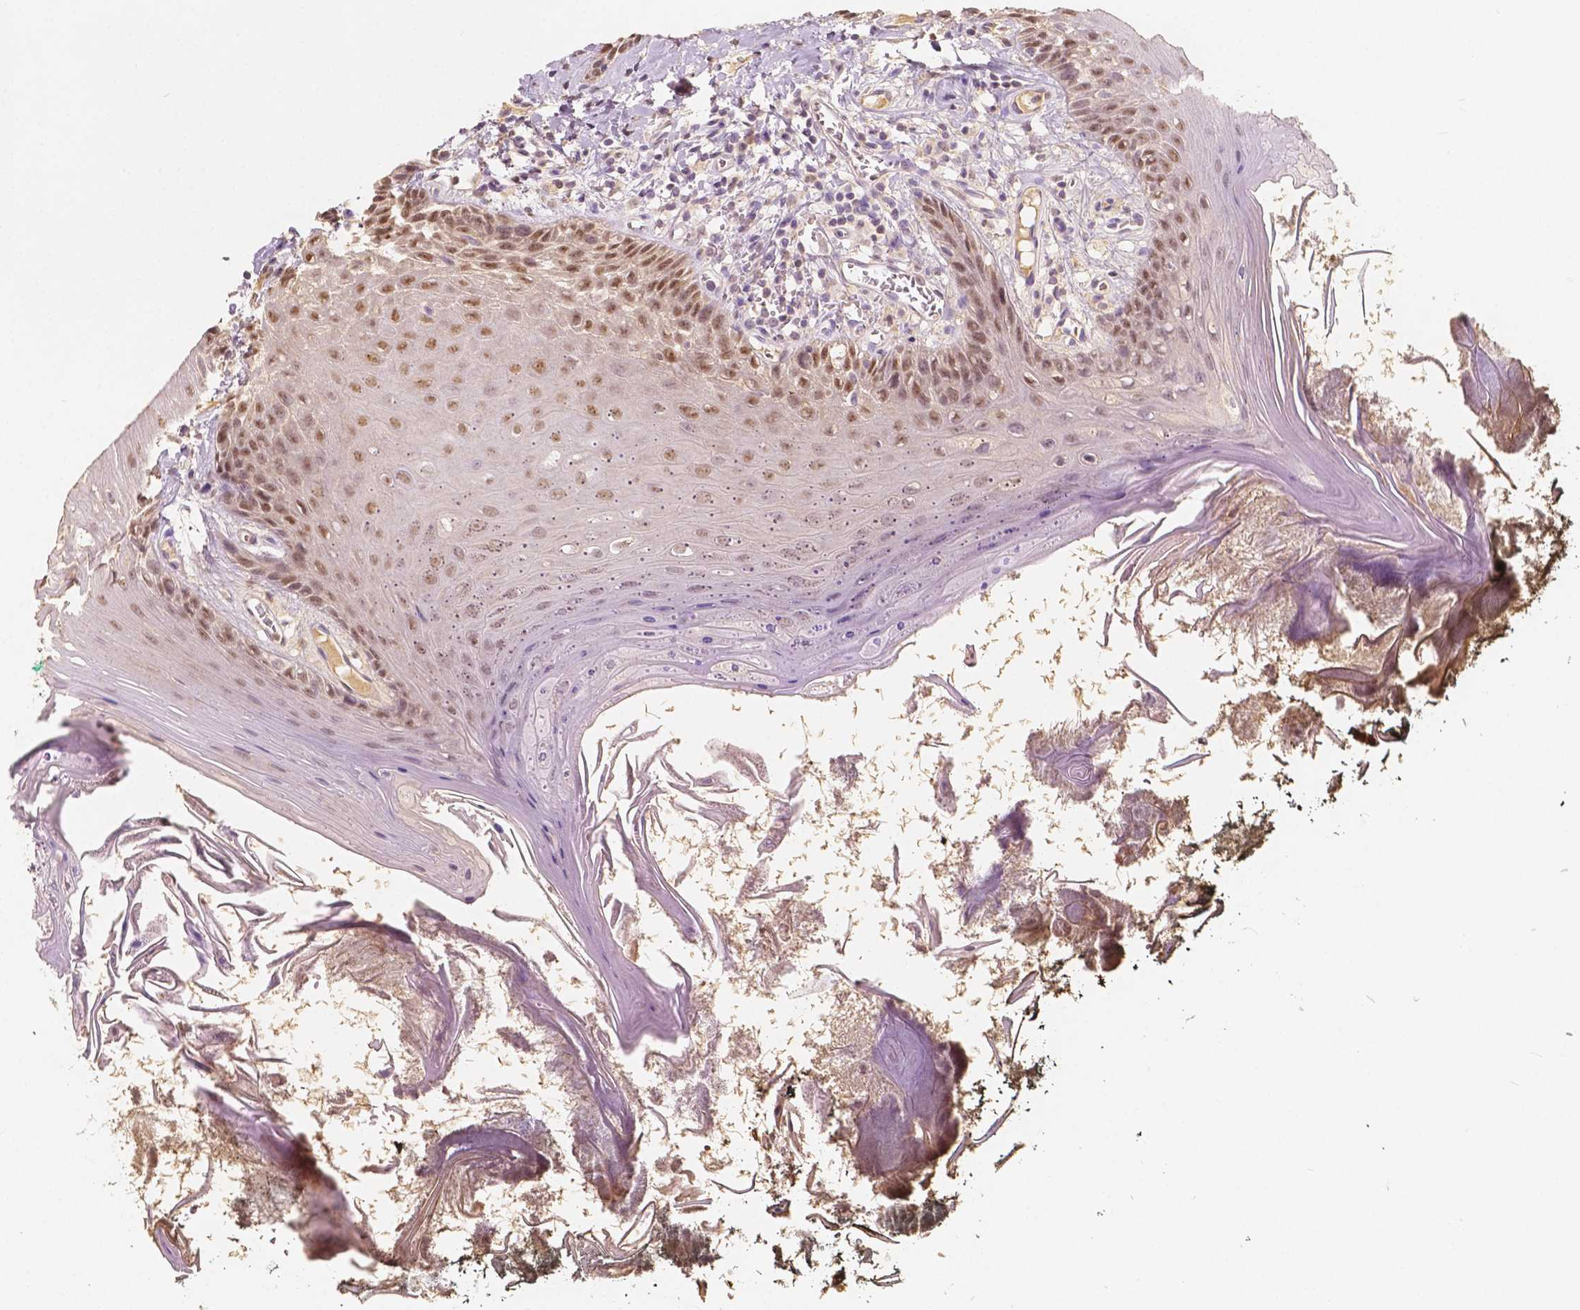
{"staining": {"intensity": "moderate", "quantity": ">75%", "location": "nuclear"}, "tissue": "oral mucosa", "cell_type": "Squamous epithelial cells", "image_type": "normal", "snomed": [{"axis": "morphology", "description": "Normal tissue, NOS"}, {"axis": "topography", "description": "Oral tissue"}], "caption": "IHC (DAB (3,3'-diaminobenzidine)) staining of benign human oral mucosa exhibits moderate nuclear protein positivity in approximately >75% of squamous epithelial cells. The staining was performed using DAB (3,3'-diaminobenzidine) to visualize the protein expression in brown, while the nuclei were stained in blue with hematoxylin (Magnification: 20x).", "gene": "SOX15", "patient": {"sex": "male", "age": 9}}